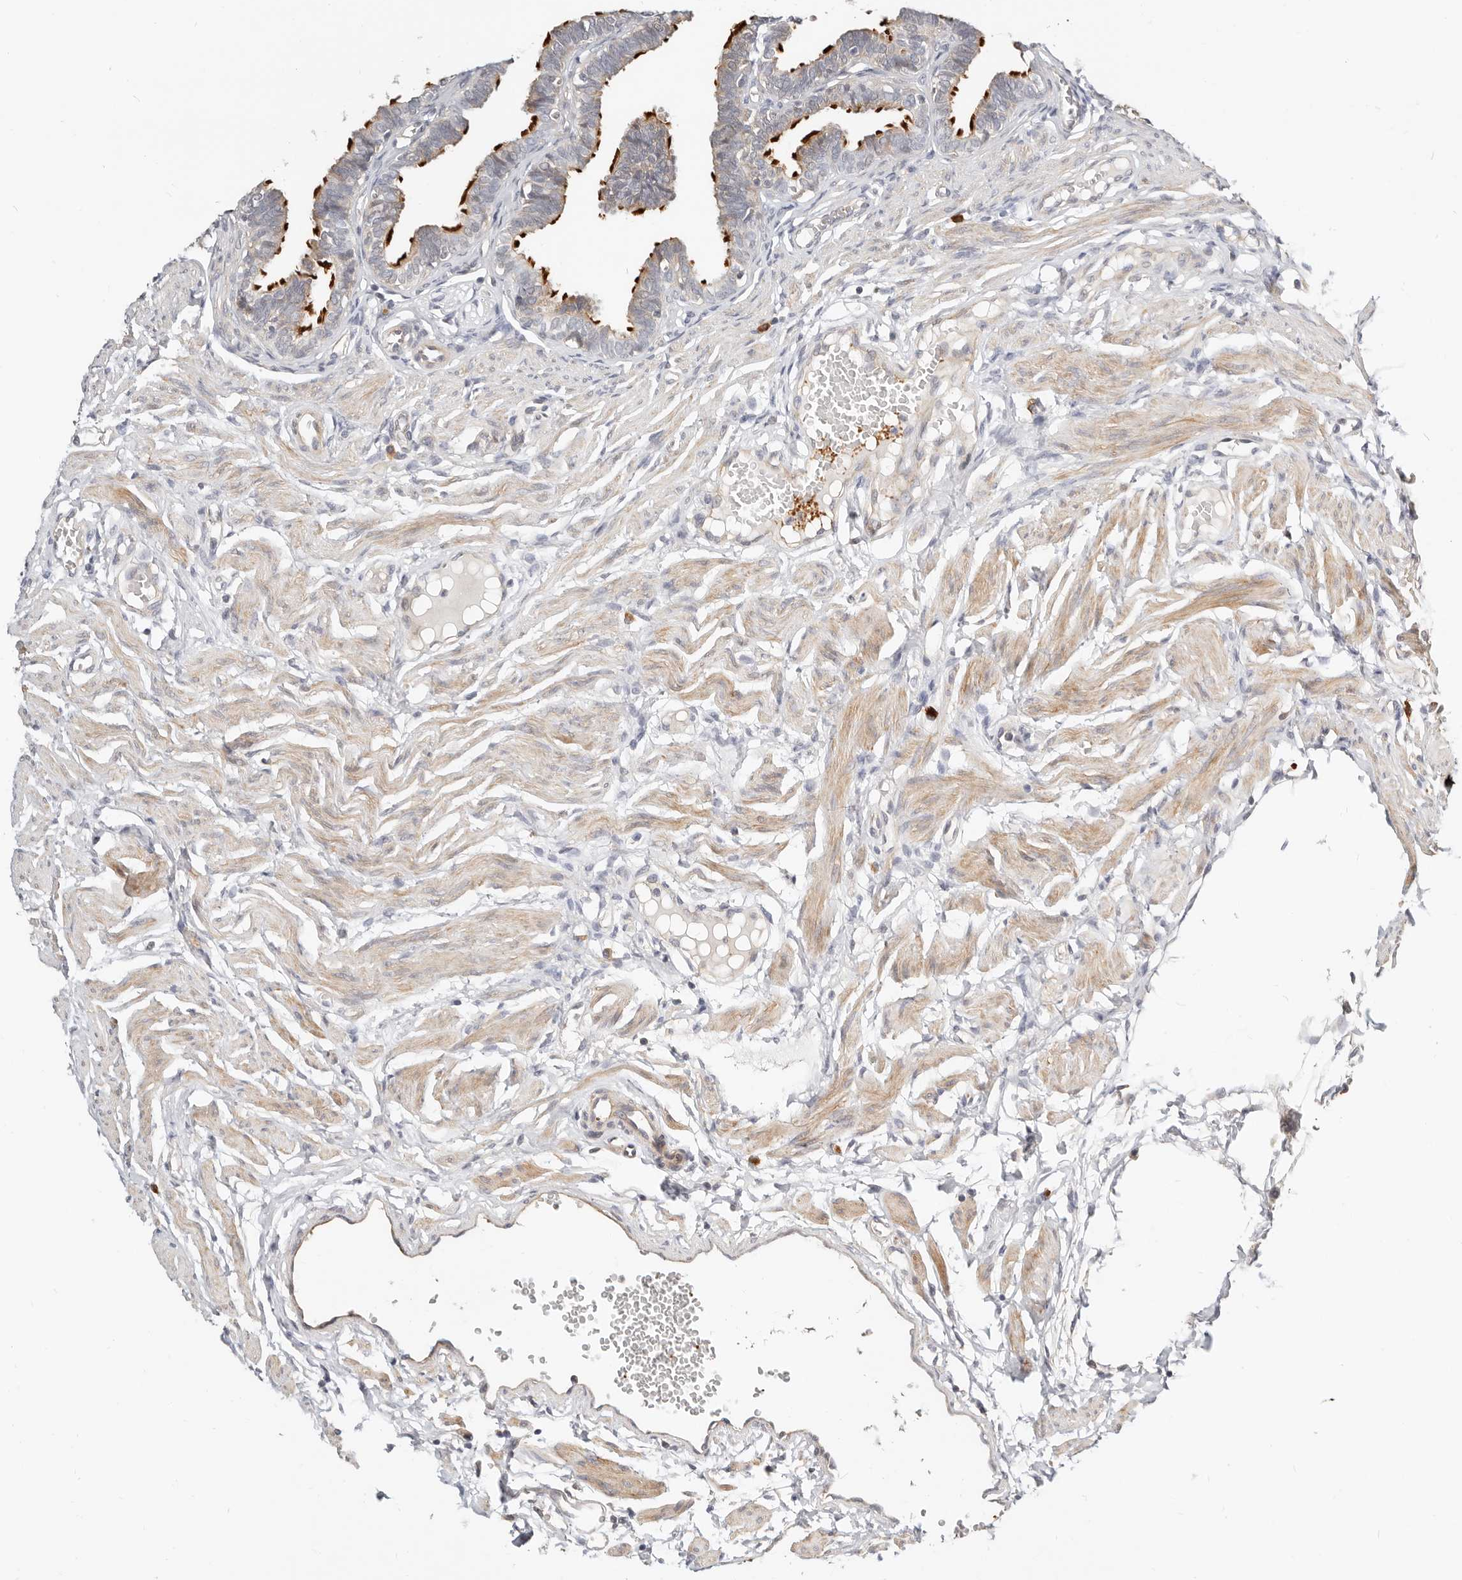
{"staining": {"intensity": "strong", "quantity": "25%-75%", "location": "cytoplasmic/membranous"}, "tissue": "fallopian tube", "cell_type": "Glandular cells", "image_type": "normal", "snomed": [{"axis": "morphology", "description": "Normal tissue, NOS"}, {"axis": "topography", "description": "Fallopian tube"}, {"axis": "topography", "description": "Ovary"}], "caption": "Strong cytoplasmic/membranous staining is identified in approximately 25%-75% of glandular cells in unremarkable fallopian tube. (Stains: DAB in brown, nuclei in blue, Microscopy: brightfield microscopy at high magnification).", "gene": "ZRANB1", "patient": {"sex": "female", "age": 23}}